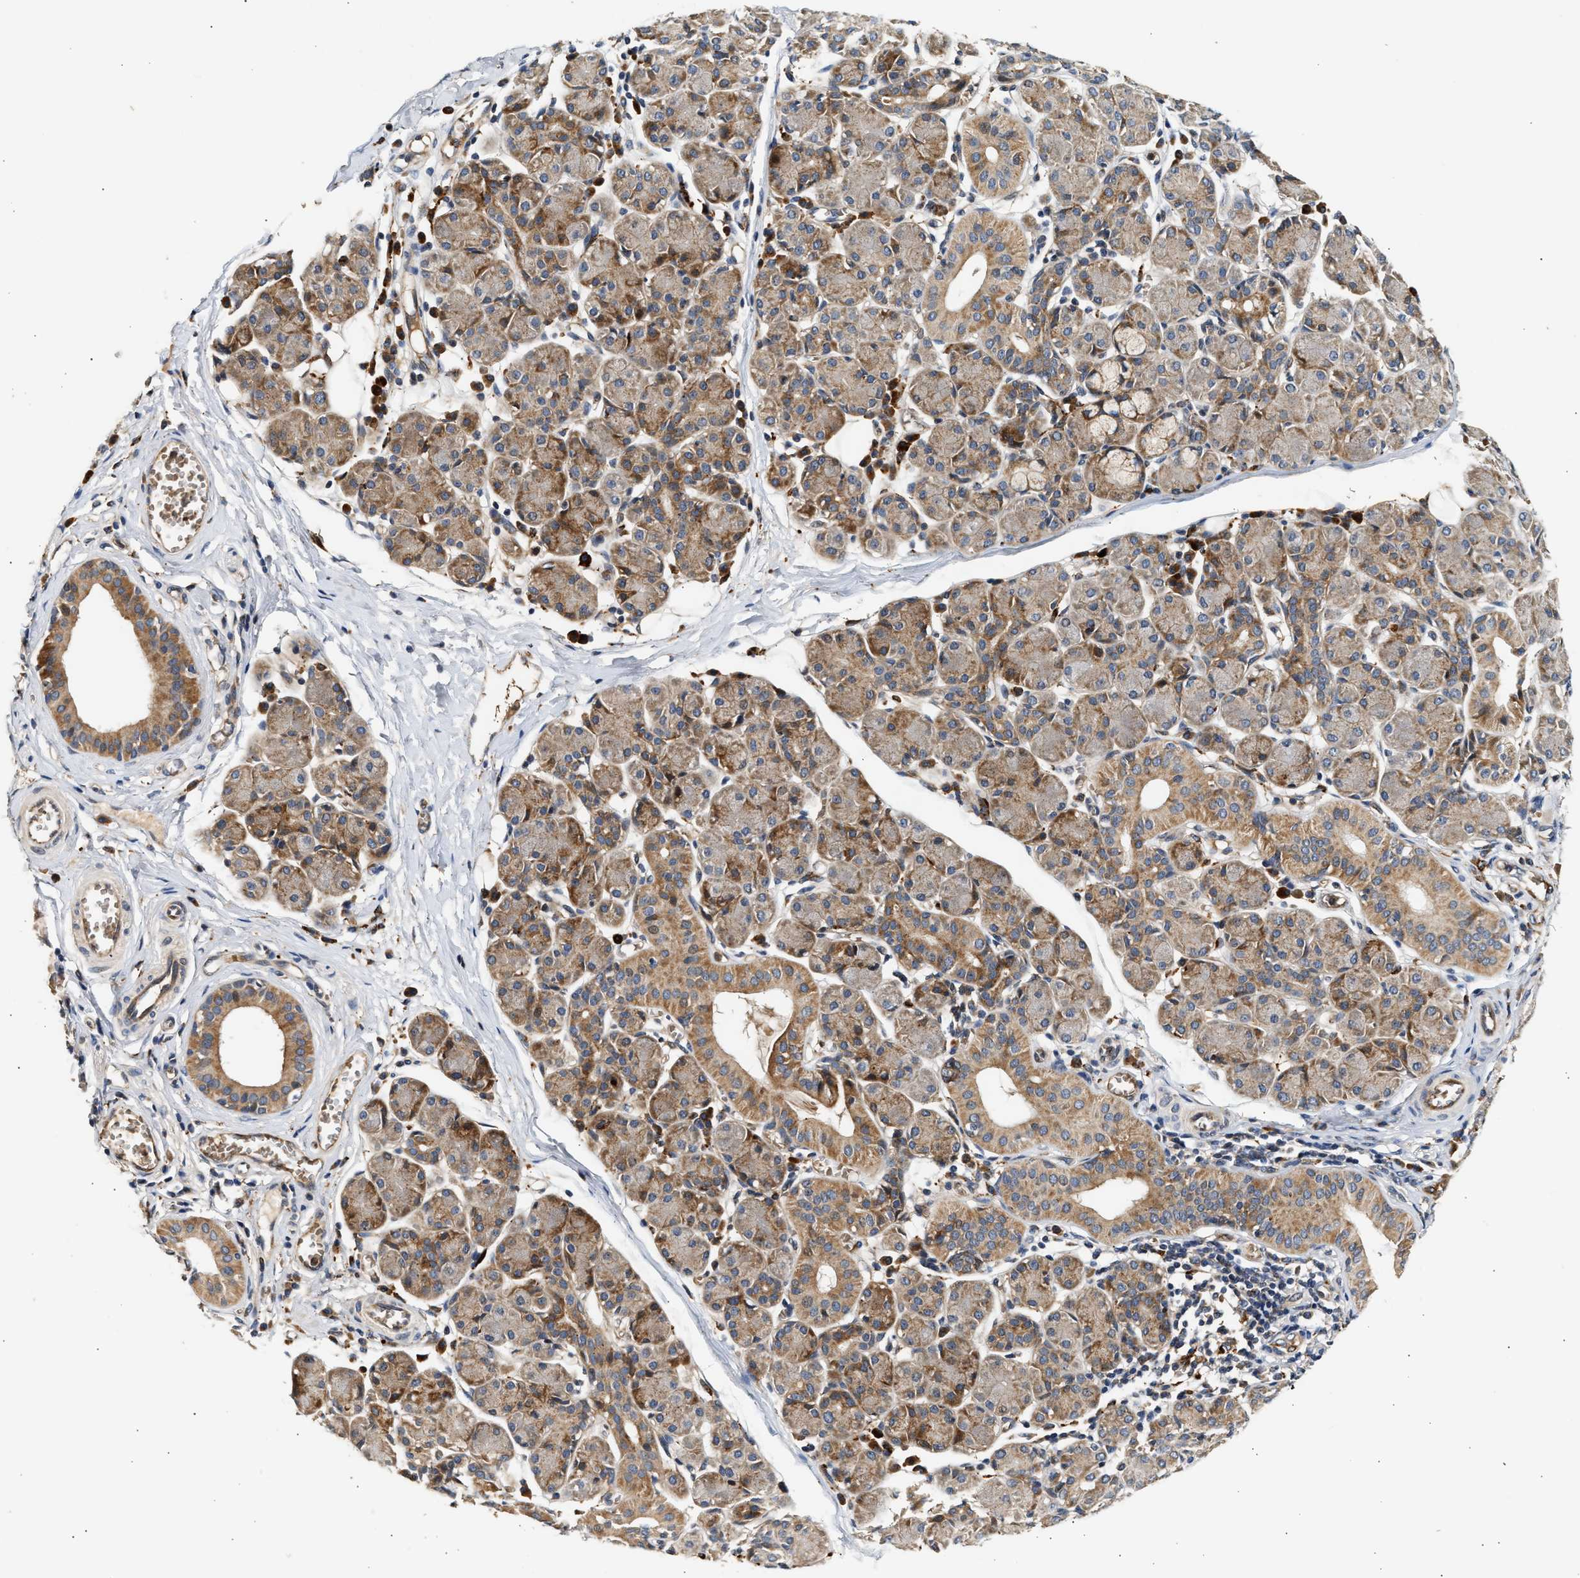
{"staining": {"intensity": "moderate", "quantity": "25%-75%", "location": "cytoplasmic/membranous"}, "tissue": "salivary gland", "cell_type": "Glandular cells", "image_type": "normal", "snomed": [{"axis": "morphology", "description": "Normal tissue, NOS"}, {"axis": "morphology", "description": "Inflammation, NOS"}, {"axis": "topography", "description": "Lymph node"}, {"axis": "topography", "description": "Salivary gland"}], "caption": "Protein expression analysis of benign human salivary gland reveals moderate cytoplasmic/membranous staining in about 25%-75% of glandular cells.", "gene": "PLD3", "patient": {"sex": "male", "age": 3}}